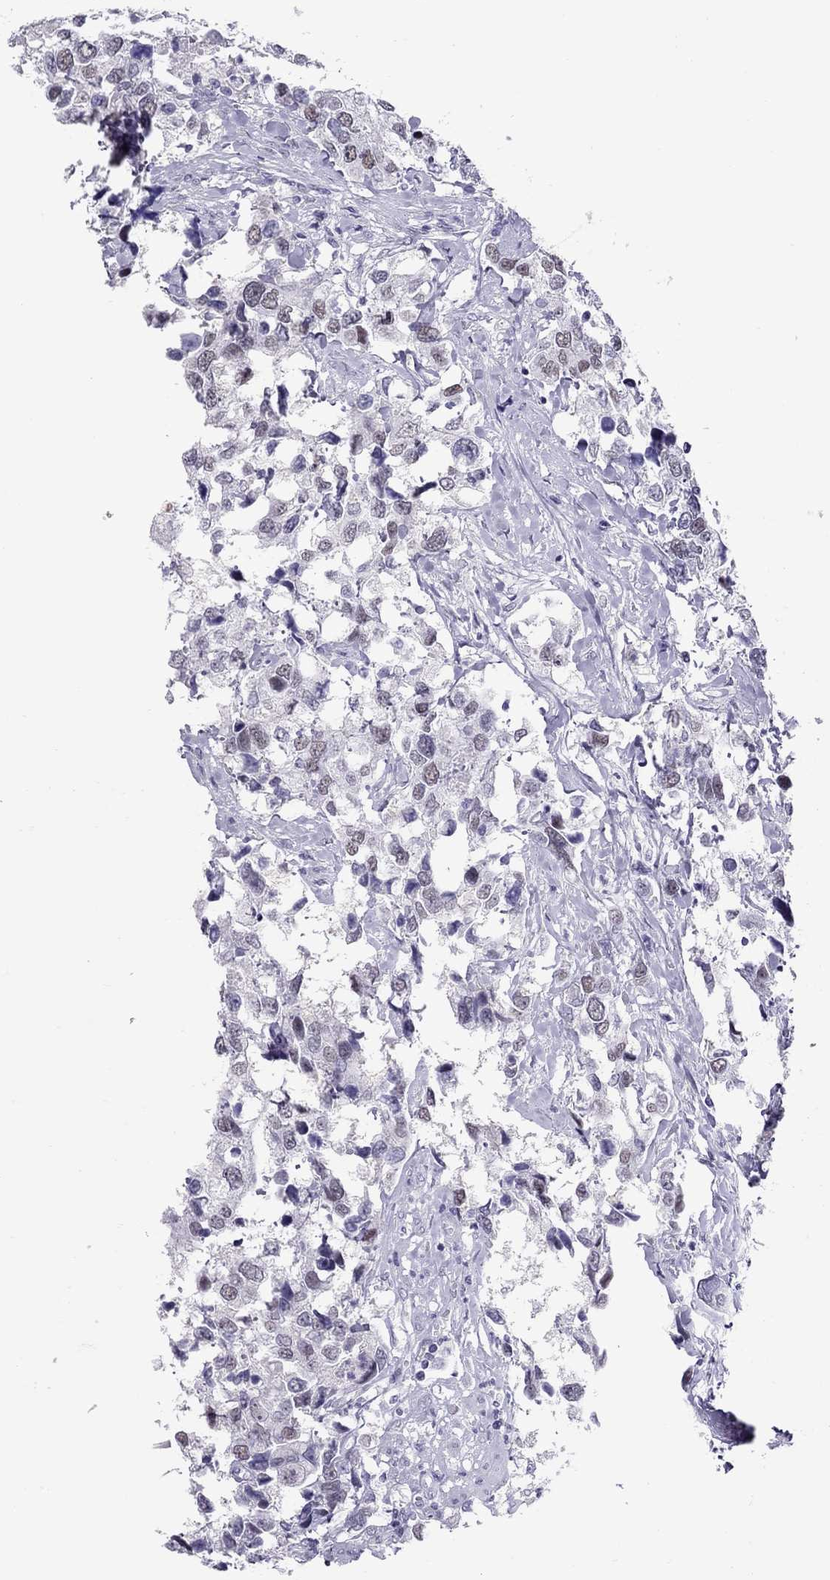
{"staining": {"intensity": "negative", "quantity": "none", "location": "none"}, "tissue": "urothelial cancer", "cell_type": "Tumor cells", "image_type": "cancer", "snomed": [{"axis": "morphology", "description": "Urothelial carcinoma, NOS"}, {"axis": "morphology", "description": "Urothelial carcinoma, High grade"}, {"axis": "topography", "description": "Urinary bladder"}], "caption": "Transitional cell carcinoma stained for a protein using immunohistochemistry exhibits no positivity tumor cells.", "gene": "CHRNB3", "patient": {"sex": "male", "age": 63}}